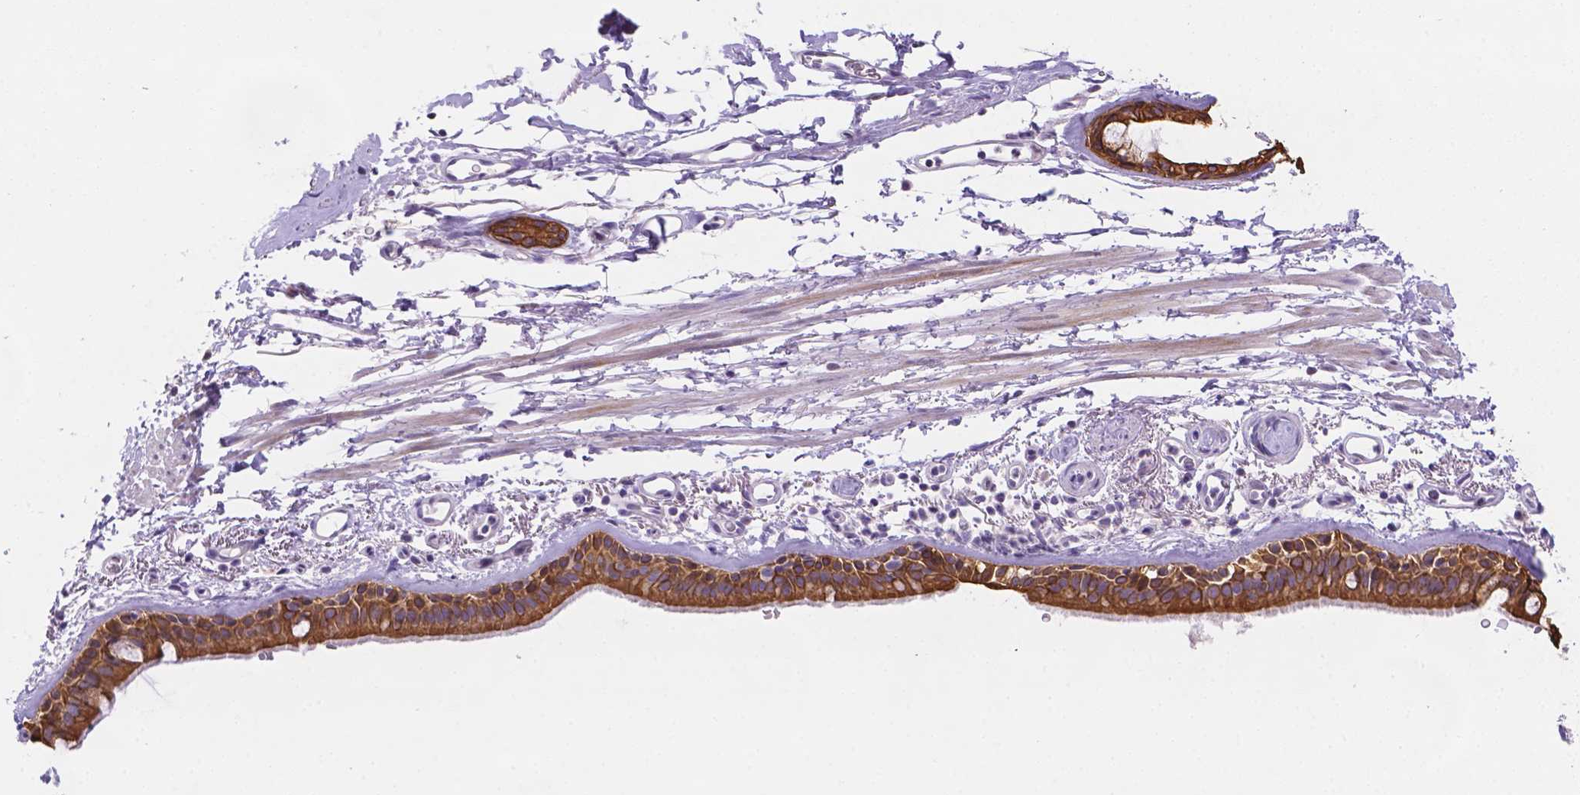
{"staining": {"intensity": "strong", "quantity": ">75%", "location": "cytoplasmic/membranous"}, "tissue": "bronchus", "cell_type": "Respiratory epithelial cells", "image_type": "normal", "snomed": [{"axis": "morphology", "description": "Normal tissue, NOS"}, {"axis": "topography", "description": "Lymph node"}, {"axis": "topography", "description": "Bronchus"}], "caption": "An IHC photomicrograph of unremarkable tissue is shown. Protein staining in brown shows strong cytoplasmic/membranous positivity in bronchus within respiratory epithelial cells.", "gene": "DMWD", "patient": {"sex": "female", "age": 70}}